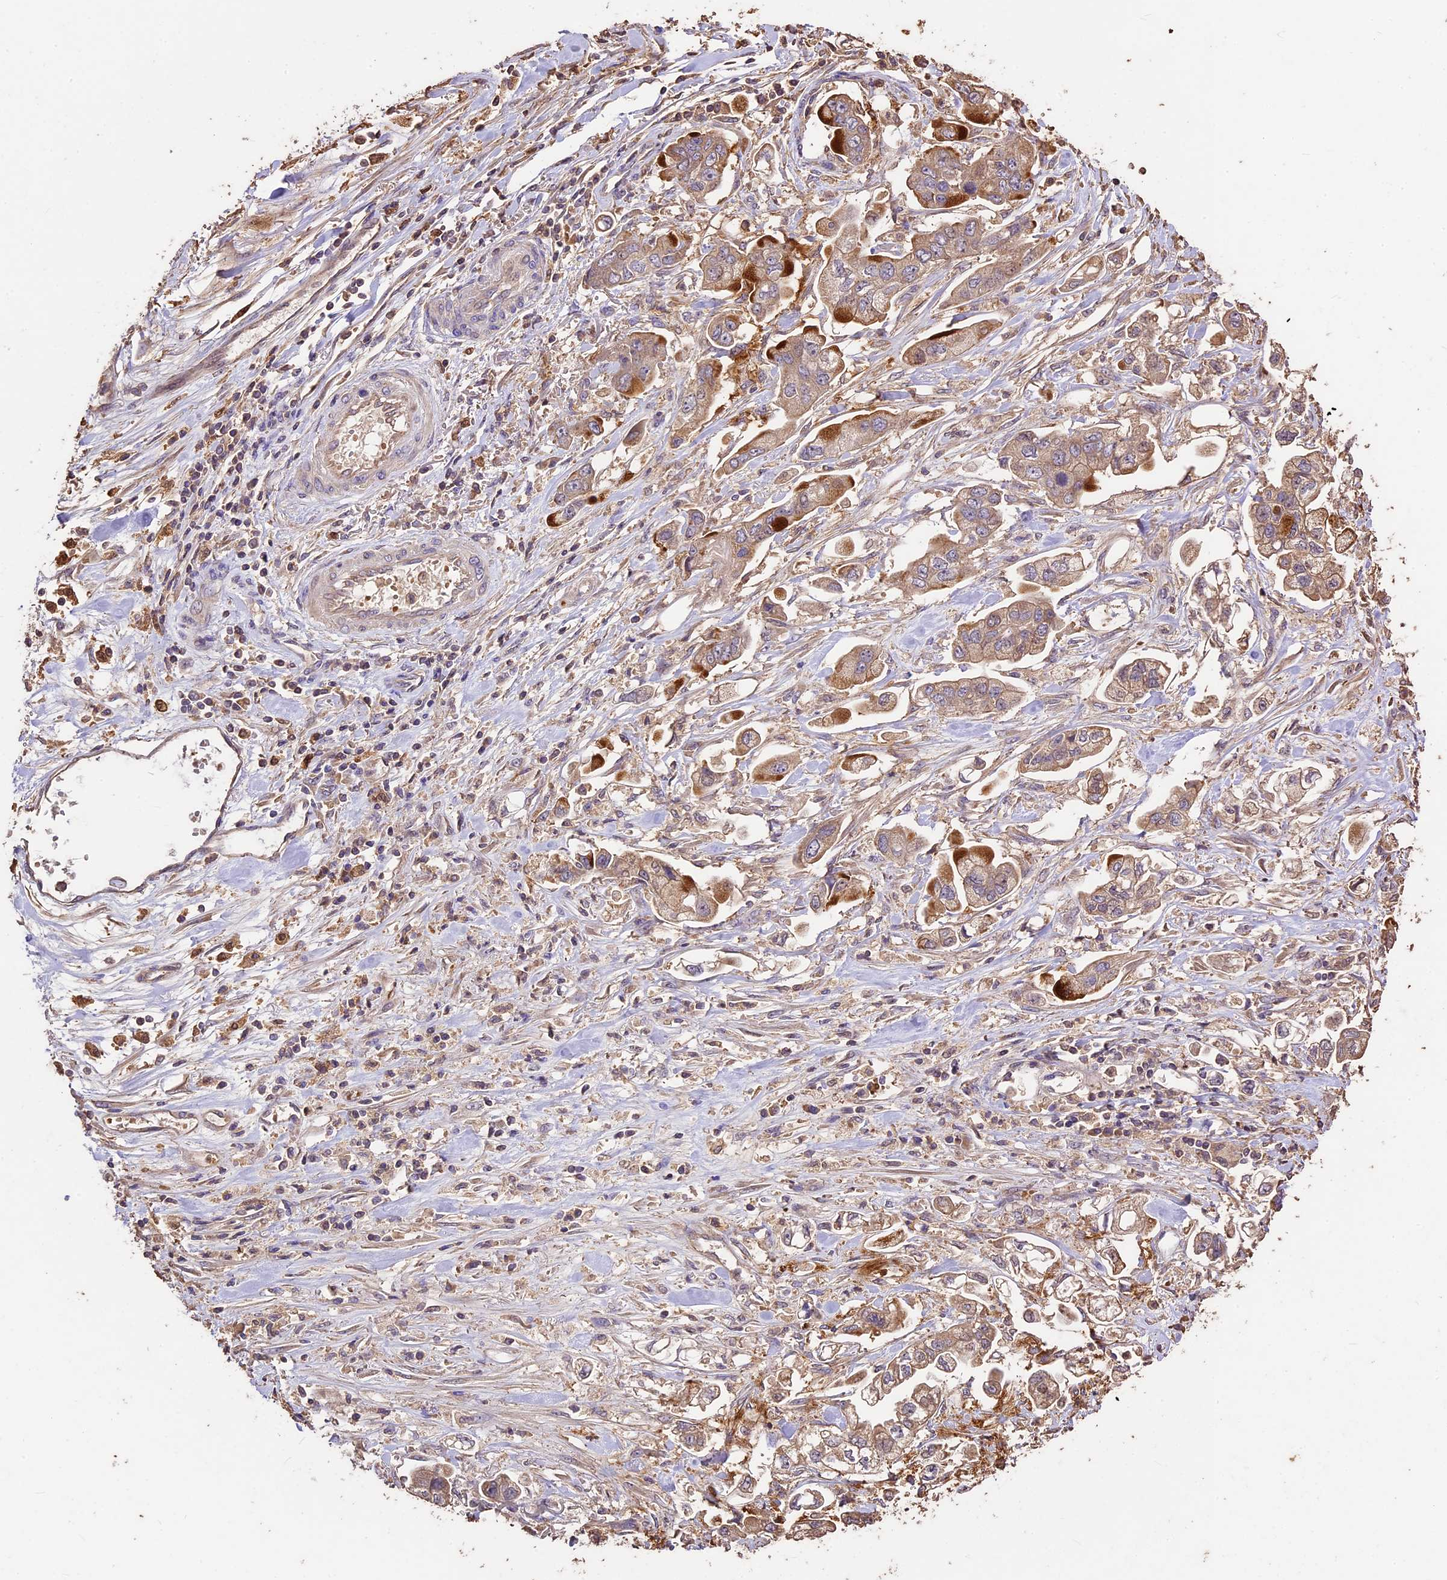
{"staining": {"intensity": "moderate", "quantity": ">75%", "location": "cytoplasmic/membranous"}, "tissue": "stomach cancer", "cell_type": "Tumor cells", "image_type": "cancer", "snomed": [{"axis": "morphology", "description": "Adenocarcinoma, NOS"}, {"axis": "topography", "description": "Stomach"}], "caption": "A micrograph of stomach adenocarcinoma stained for a protein exhibits moderate cytoplasmic/membranous brown staining in tumor cells.", "gene": "CRLF1", "patient": {"sex": "male", "age": 62}}